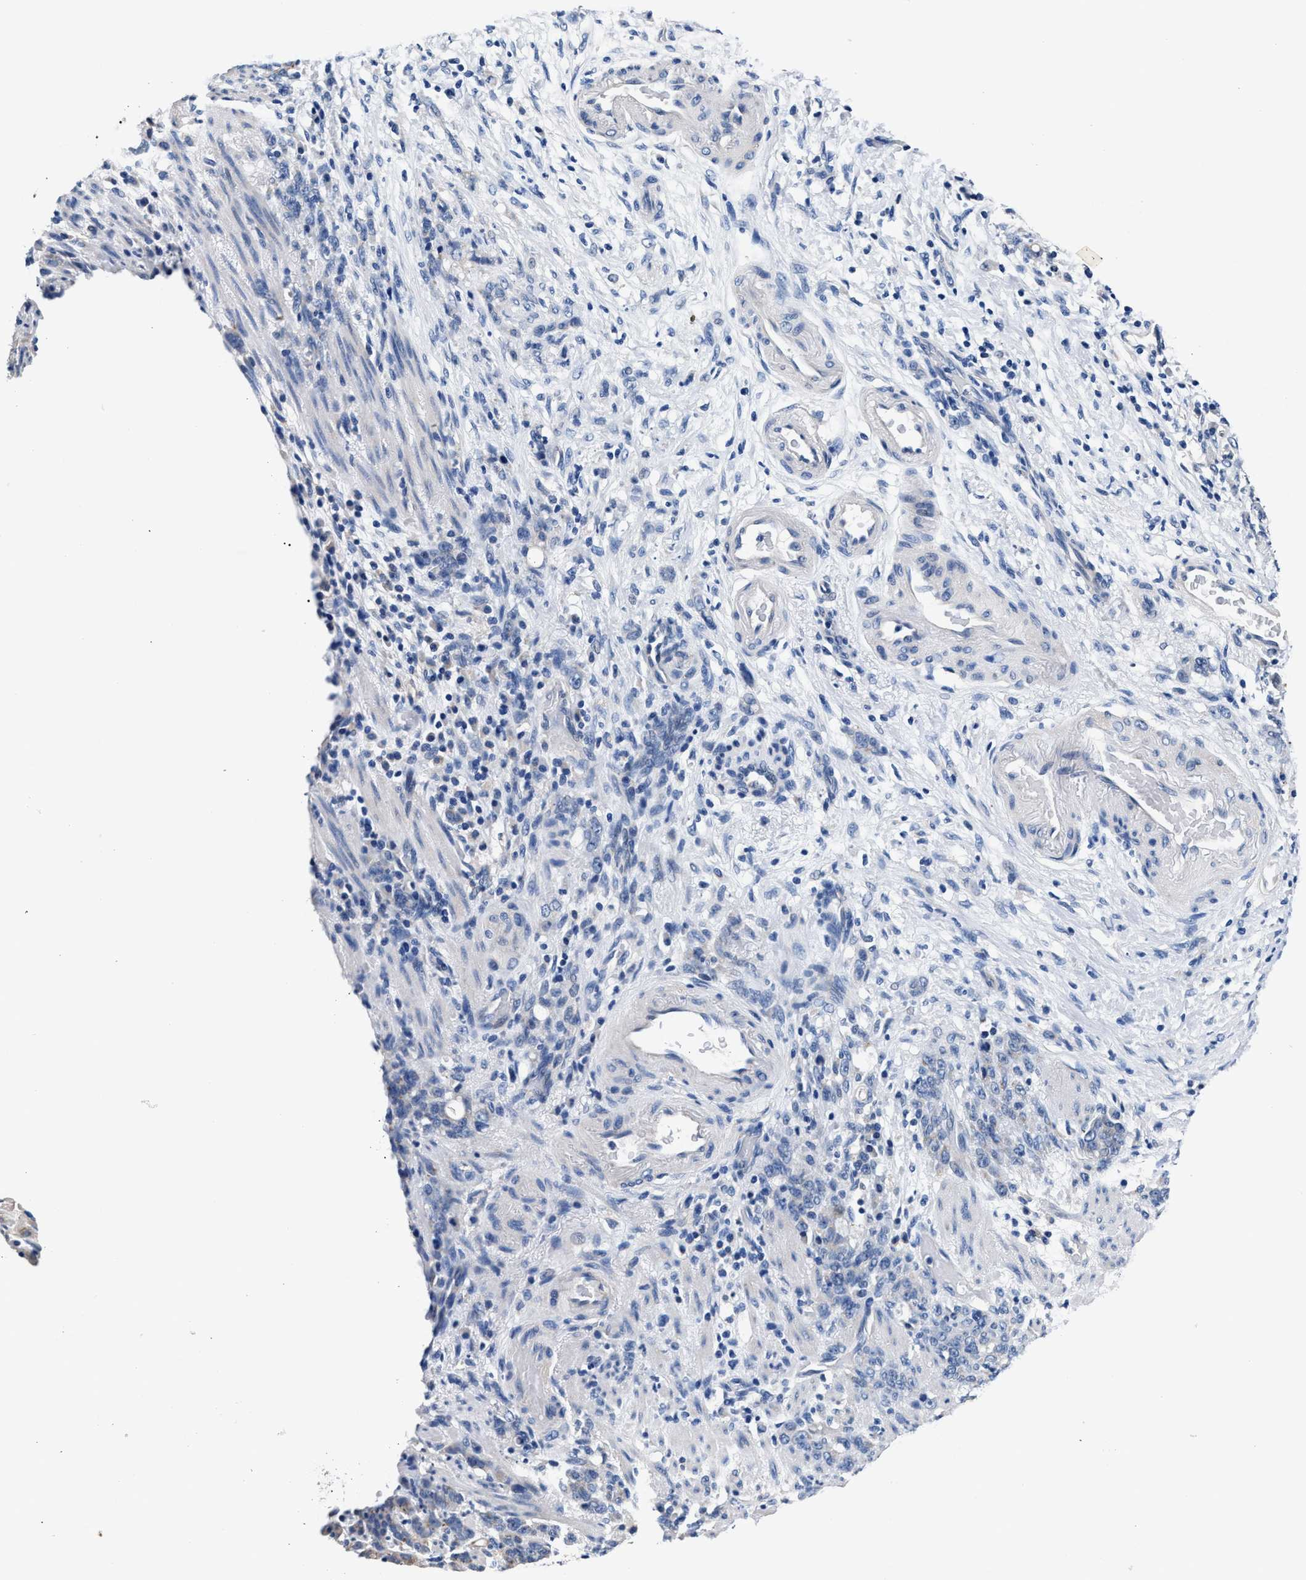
{"staining": {"intensity": "negative", "quantity": "none", "location": "none"}, "tissue": "stomach cancer", "cell_type": "Tumor cells", "image_type": "cancer", "snomed": [{"axis": "morphology", "description": "Adenocarcinoma, NOS"}, {"axis": "topography", "description": "Stomach, lower"}], "caption": "This is a image of immunohistochemistry (IHC) staining of stomach cancer (adenocarcinoma), which shows no staining in tumor cells.", "gene": "GSTM1", "patient": {"sex": "male", "age": 88}}